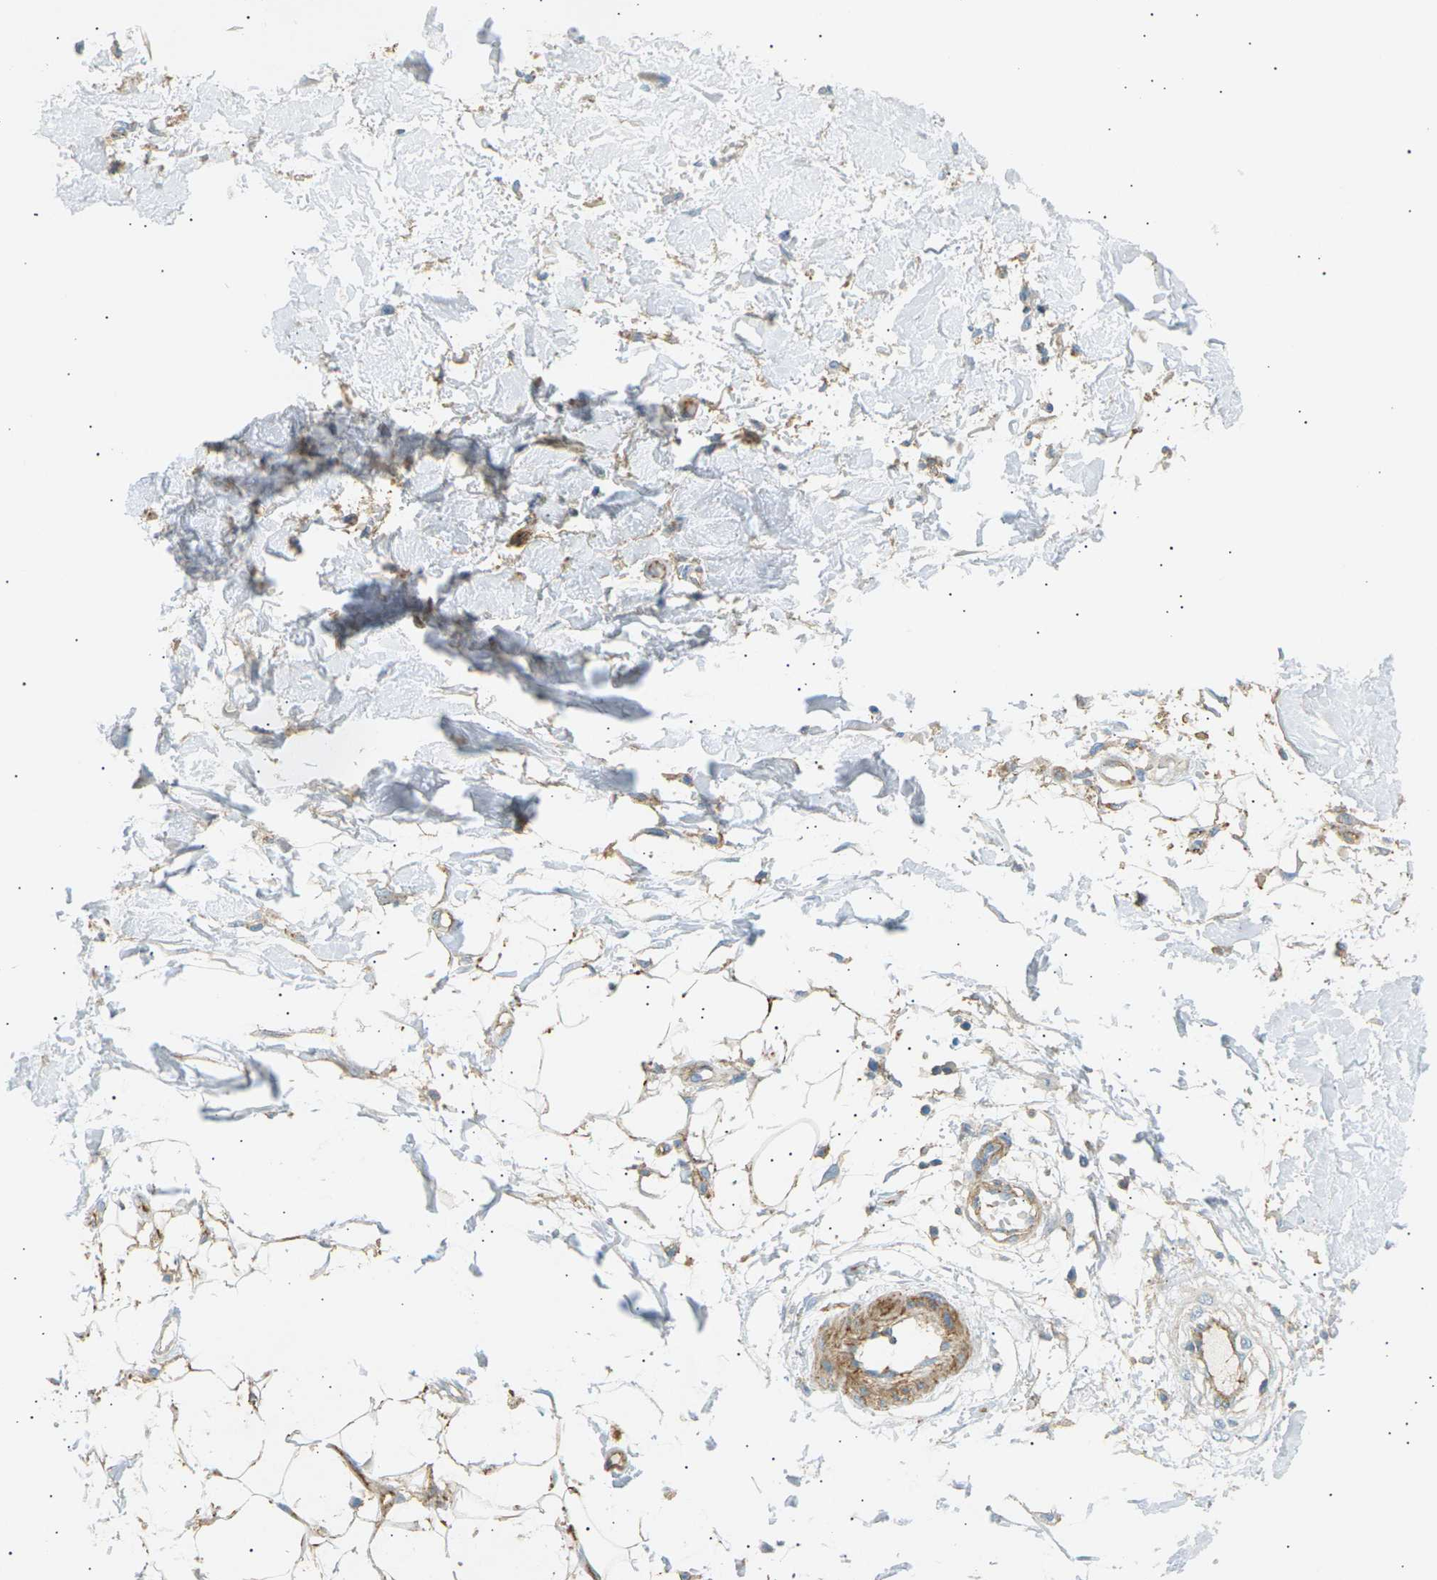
{"staining": {"intensity": "weak", "quantity": ">75%", "location": "cytoplasmic/membranous"}, "tissue": "adipose tissue", "cell_type": "Adipocytes", "image_type": "normal", "snomed": [{"axis": "morphology", "description": "Normal tissue, NOS"}, {"axis": "morphology", "description": "Squamous cell carcinoma, NOS"}, {"axis": "topography", "description": "Skin"}, {"axis": "topography", "description": "Peripheral nerve tissue"}], "caption": "Protein expression analysis of normal adipose tissue displays weak cytoplasmic/membranous staining in approximately >75% of adipocytes.", "gene": "ATP2B4", "patient": {"sex": "male", "age": 83}}